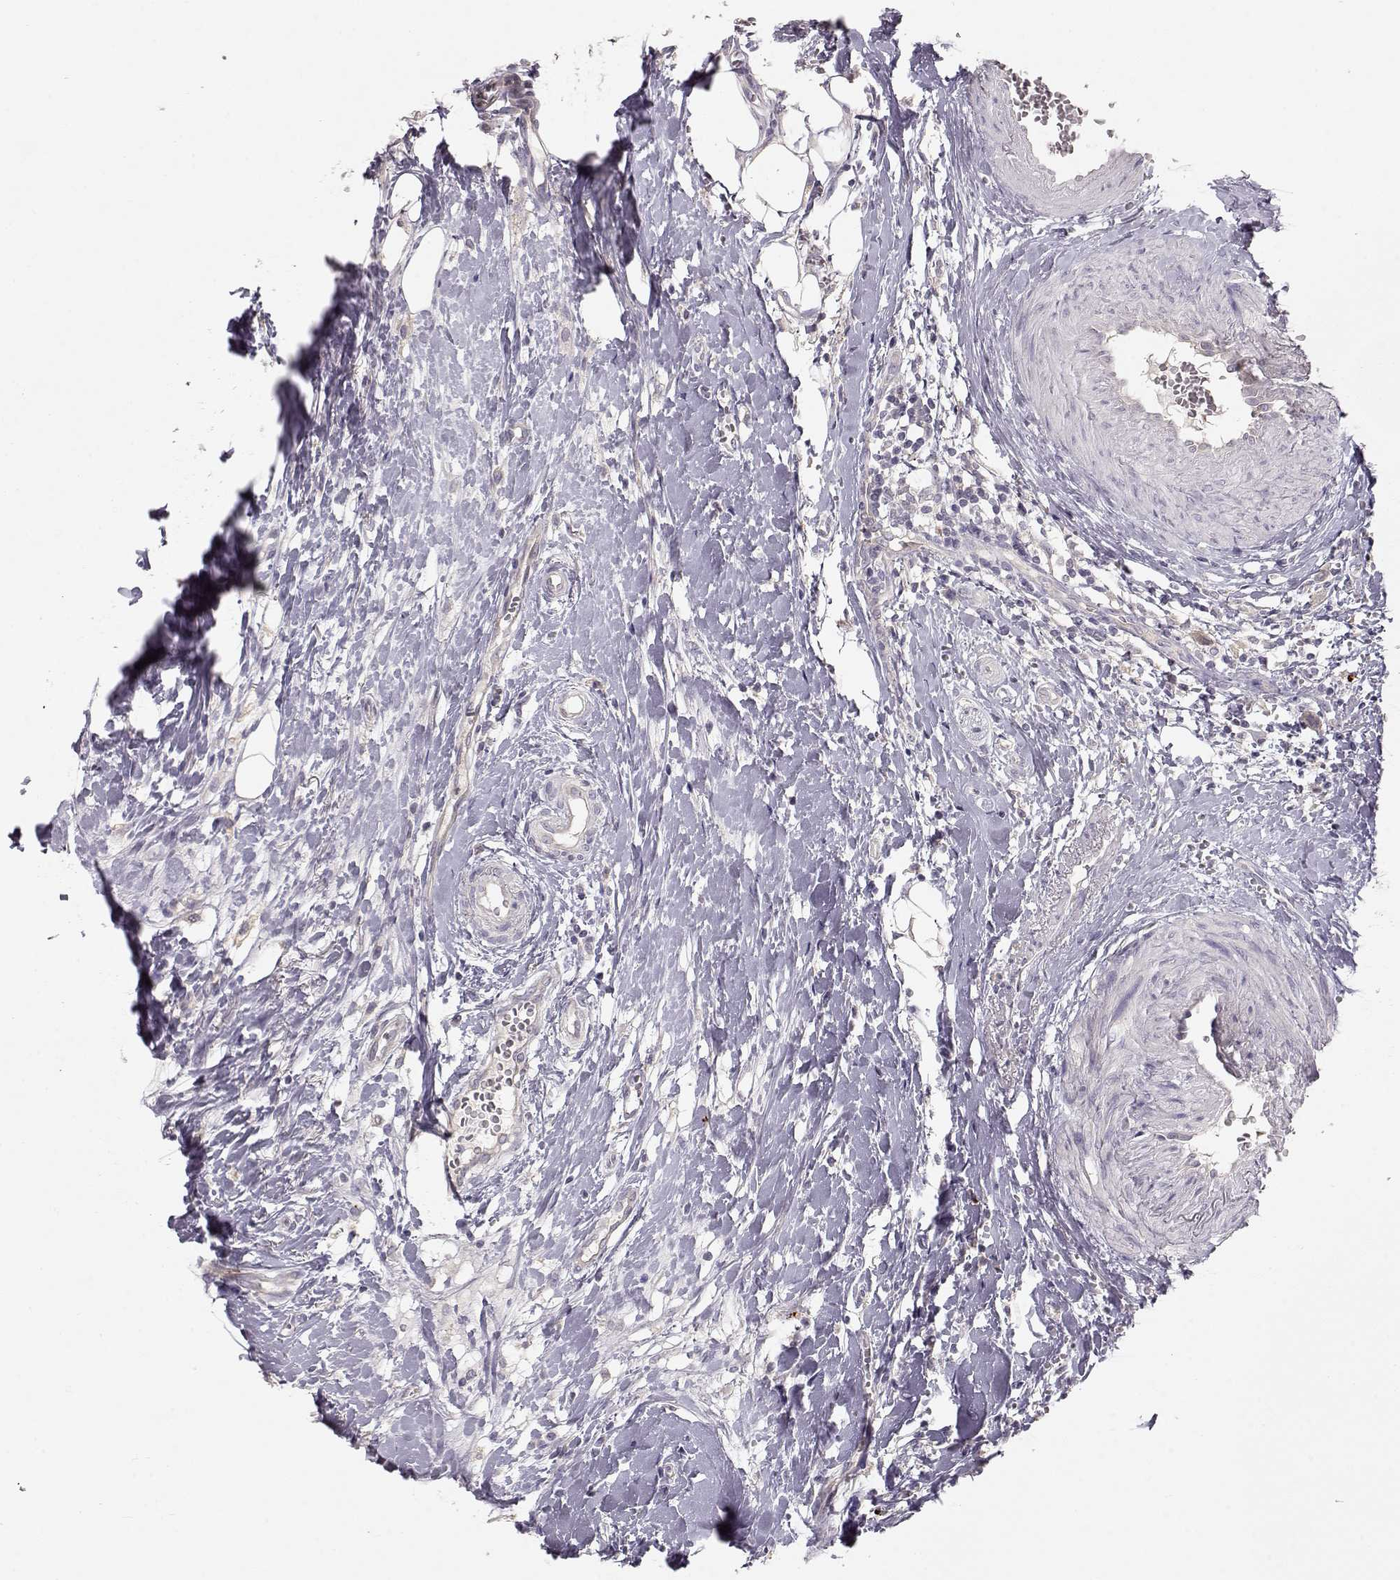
{"staining": {"intensity": "negative", "quantity": "none", "location": "none"}, "tissue": "head and neck cancer", "cell_type": "Tumor cells", "image_type": "cancer", "snomed": [{"axis": "morphology", "description": "Squamous cell carcinoma, NOS"}, {"axis": "morphology", "description": "Squamous cell carcinoma, metastatic, NOS"}, {"axis": "topography", "description": "Oral tissue"}, {"axis": "topography", "description": "Head-Neck"}], "caption": "This is a histopathology image of IHC staining of squamous cell carcinoma (head and neck), which shows no positivity in tumor cells. (Brightfield microscopy of DAB (3,3'-diaminobenzidine) IHC at high magnification).", "gene": "ARHGAP8", "patient": {"sex": "female", "age": 85}}